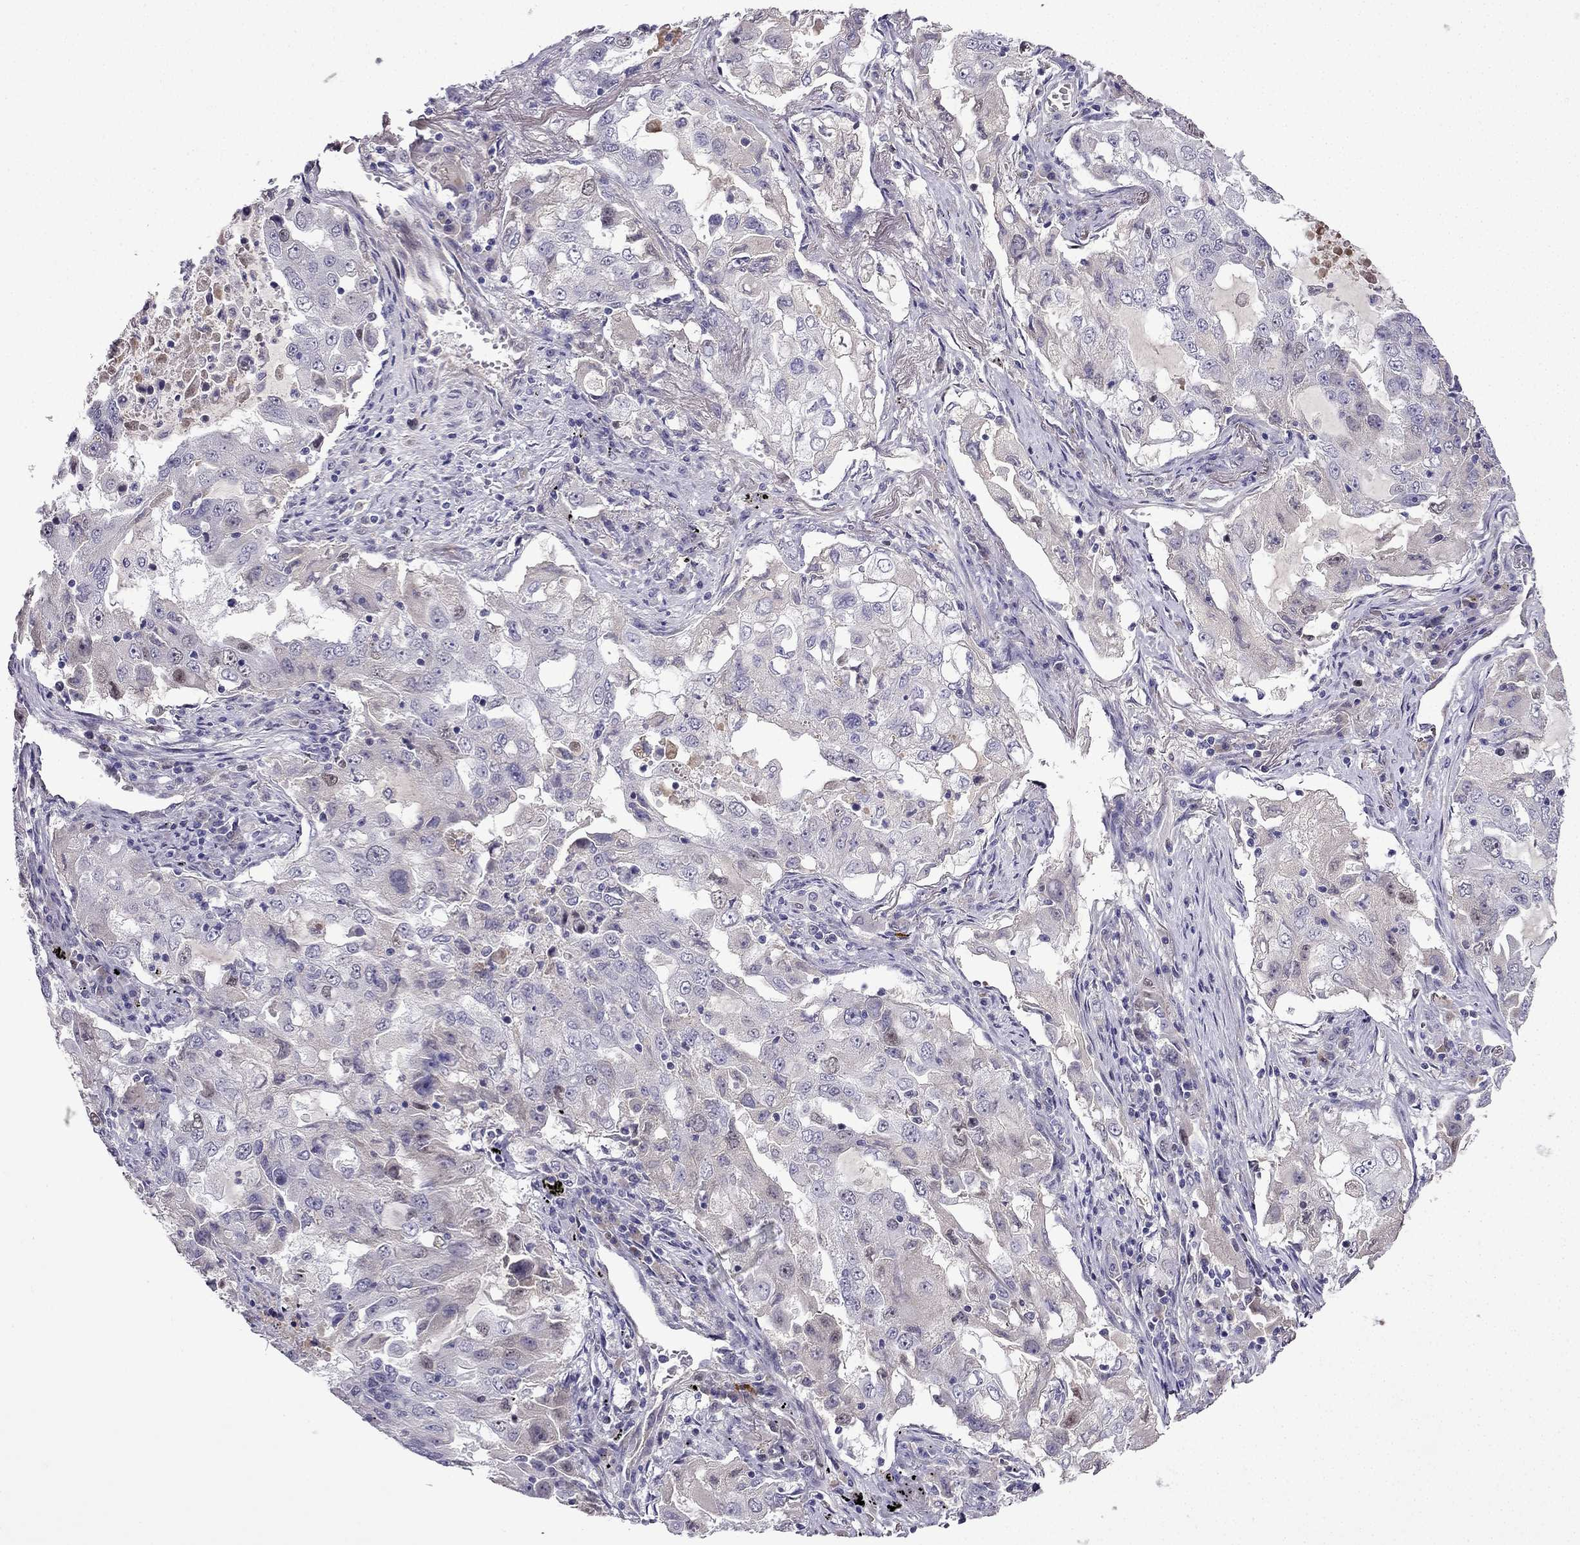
{"staining": {"intensity": "negative", "quantity": "none", "location": "none"}, "tissue": "lung cancer", "cell_type": "Tumor cells", "image_type": "cancer", "snomed": [{"axis": "morphology", "description": "Adenocarcinoma, NOS"}, {"axis": "topography", "description": "Lung"}], "caption": "Tumor cells are negative for protein expression in human lung cancer (adenocarcinoma).", "gene": "UHRF1", "patient": {"sex": "female", "age": 61}}